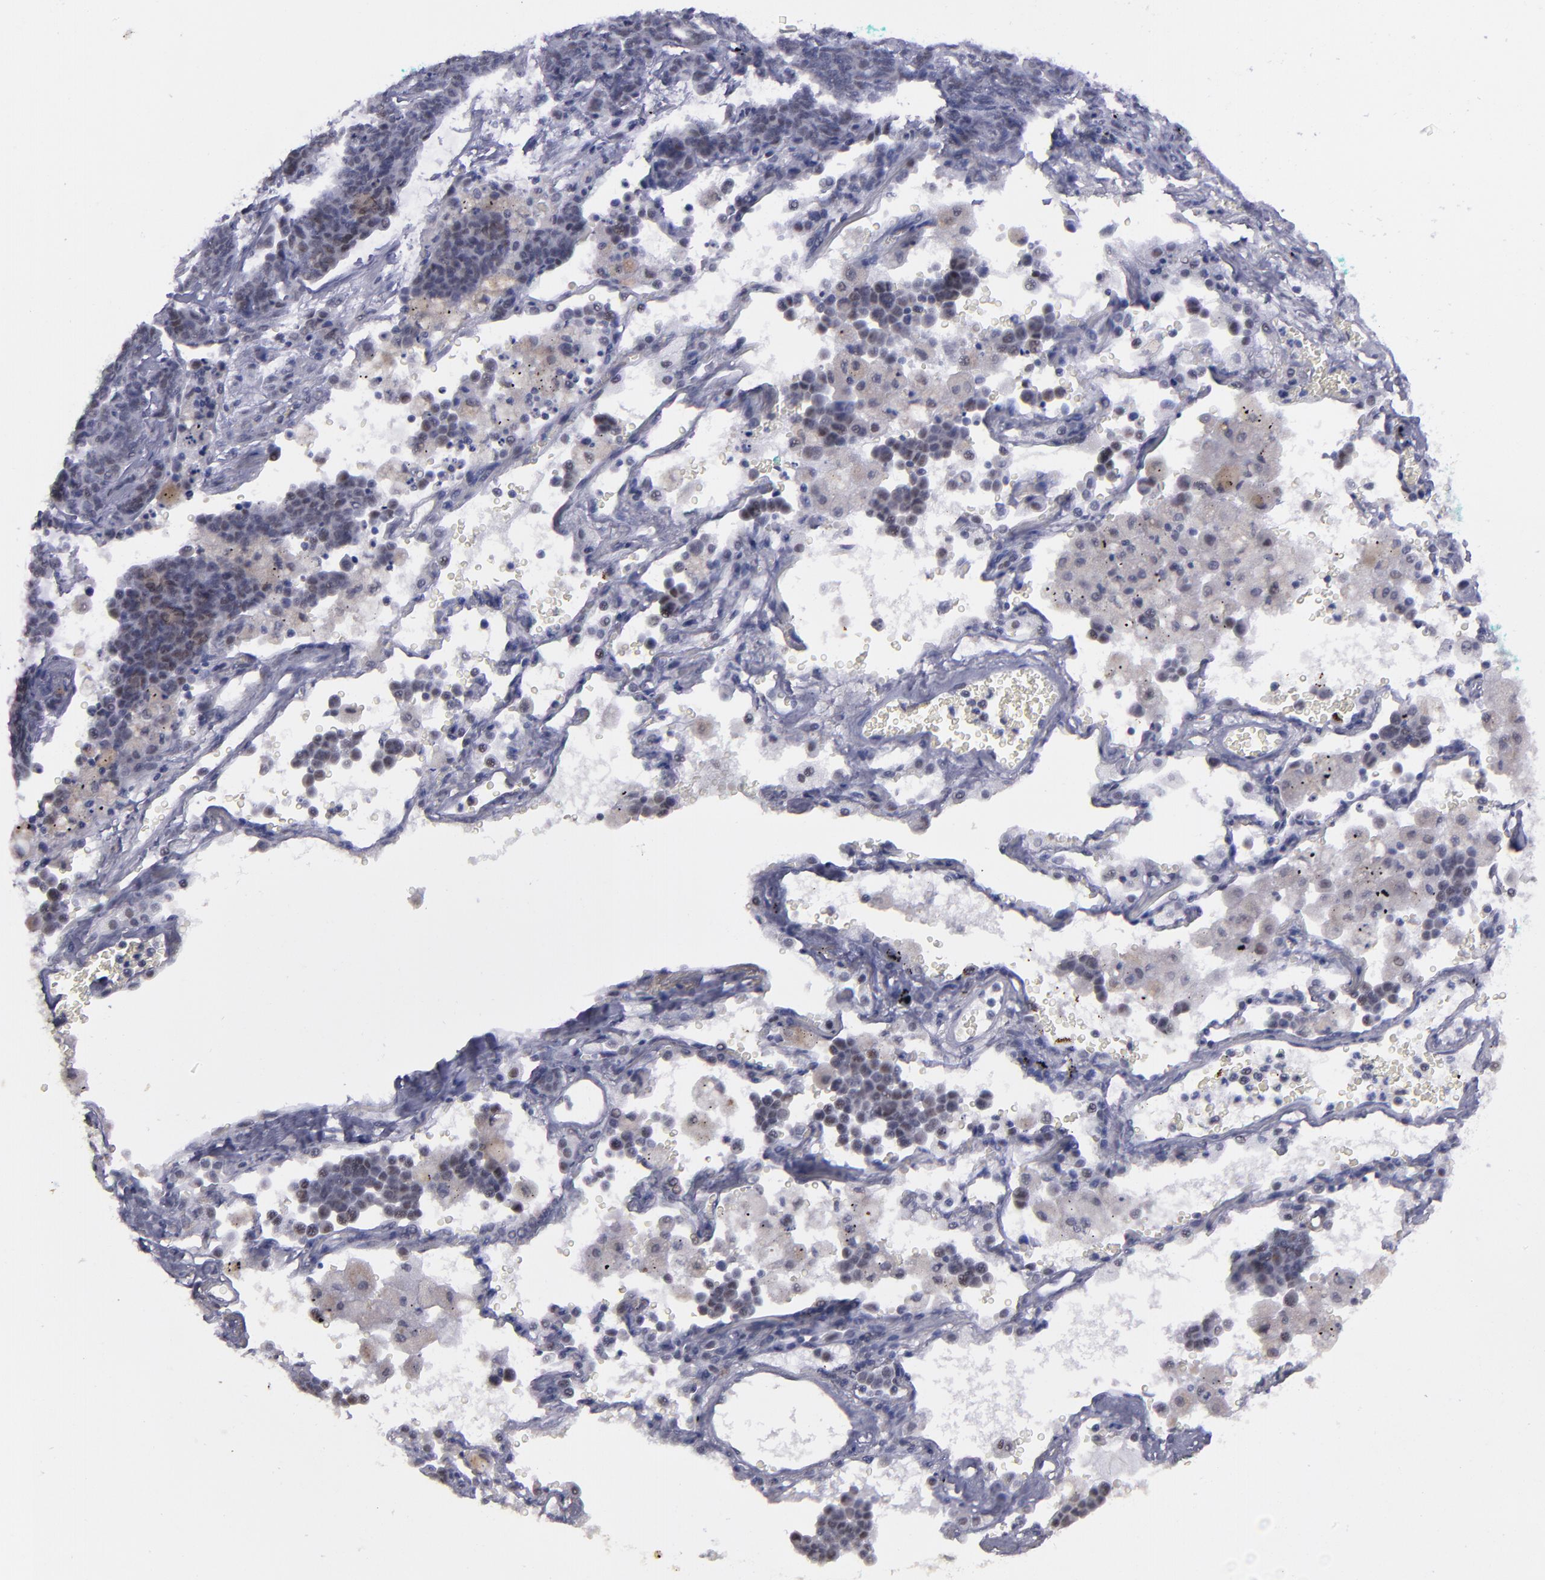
{"staining": {"intensity": "weak", "quantity": "<25%", "location": "nuclear"}, "tissue": "lung cancer", "cell_type": "Tumor cells", "image_type": "cancer", "snomed": [{"axis": "morphology", "description": "Neoplasm, malignant, NOS"}, {"axis": "topography", "description": "Lung"}], "caption": "Malignant neoplasm (lung) stained for a protein using immunohistochemistry demonstrates no expression tumor cells.", "gene": "OTUB2", "patient": {"sex": "female", "age": 58}}